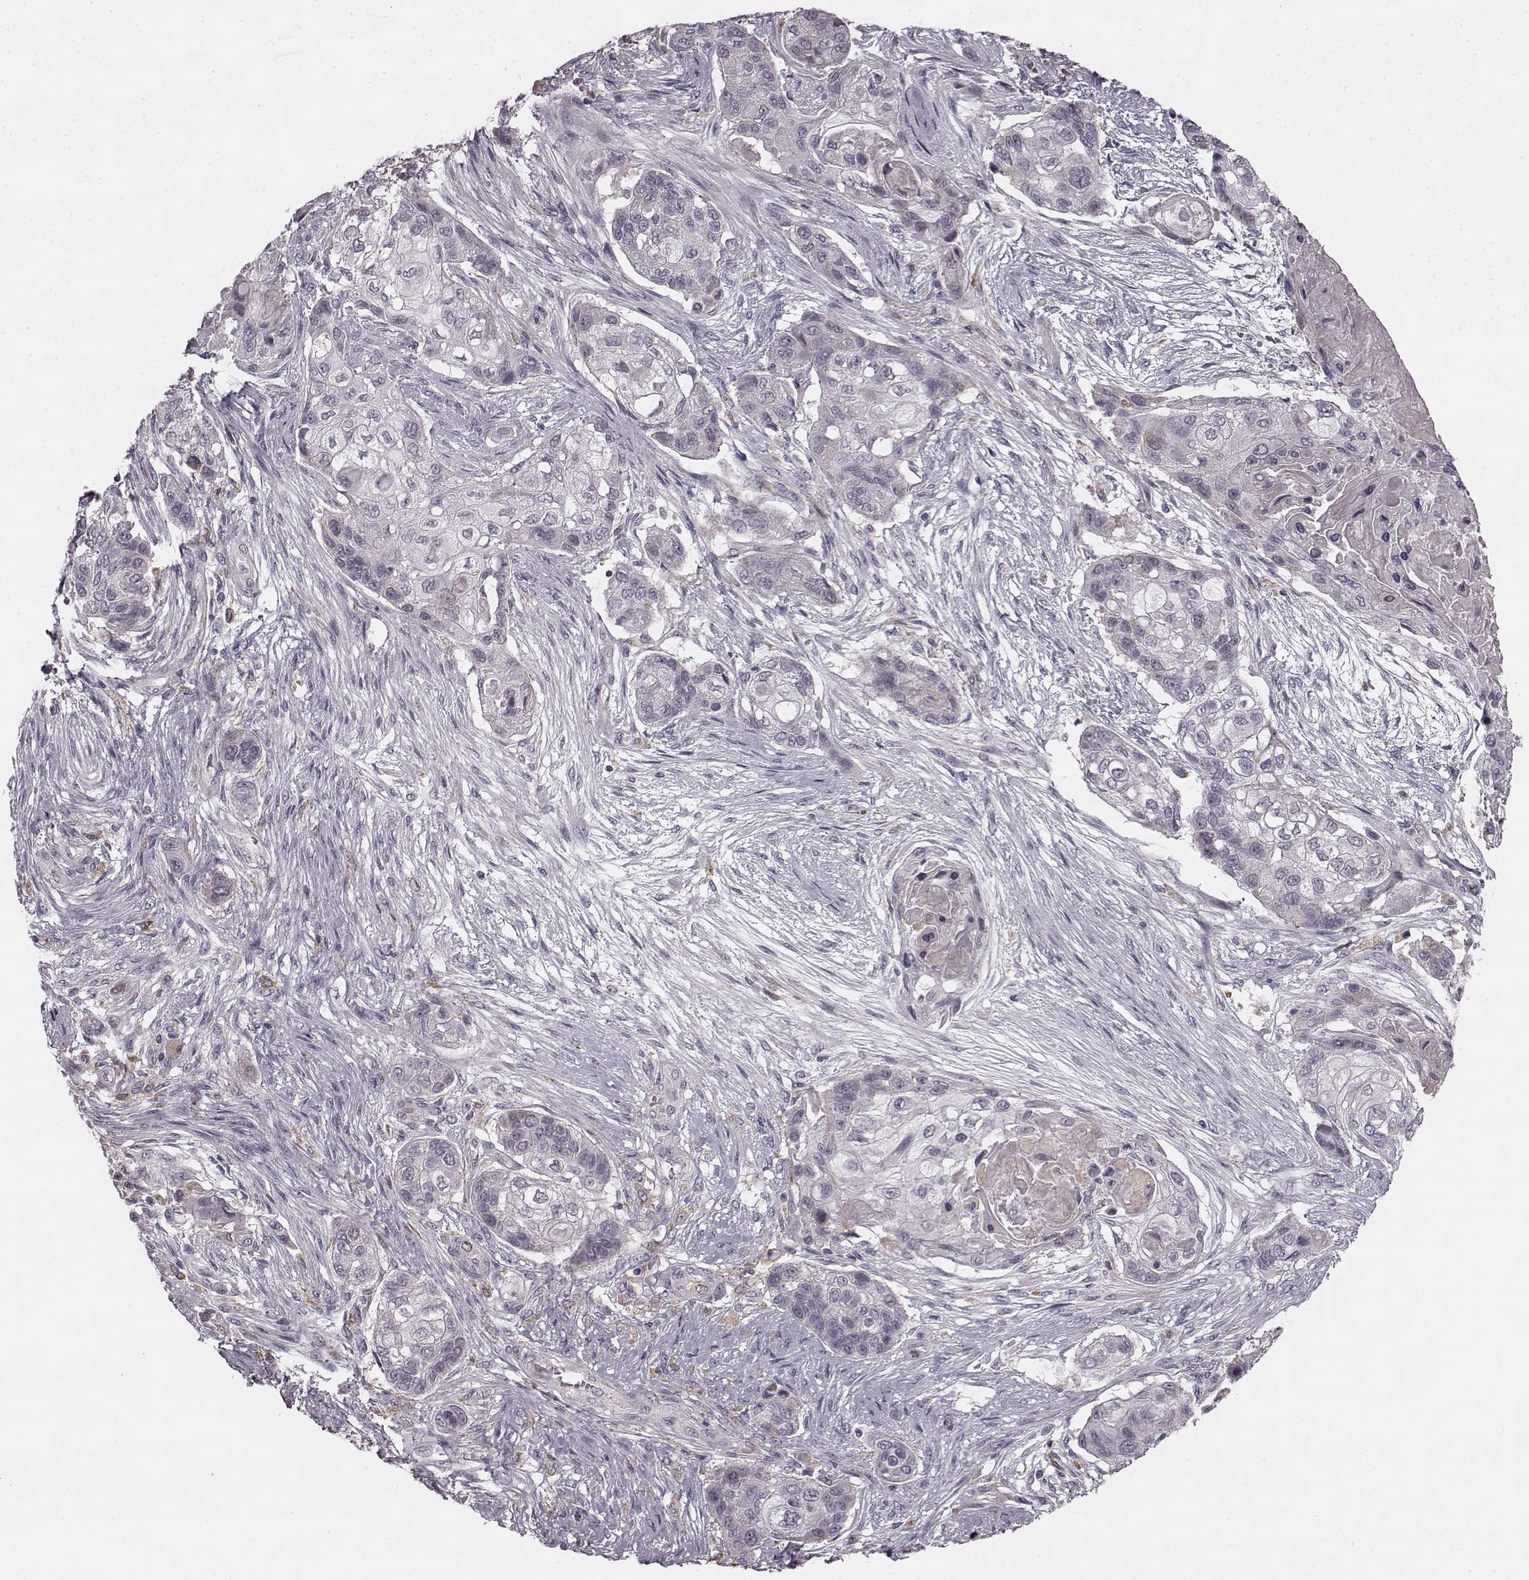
{"staining": {"intensity": "negative", "quantity": "none", "location": "none"}, "tissue": "lung cancer", "cell_type": "Tumor cells", "image_type": "cancer", "snomed": [{"axis": "morphology", "description": "Squamous cell carcinoma, NOS"}, {"axis": "topography", "description": "Lung"}], "caption": "The image displays no significant staining in tumor cells of lung cancer.", "gene": "HMMR", "patient": {"sex": "male", "age": 69}}